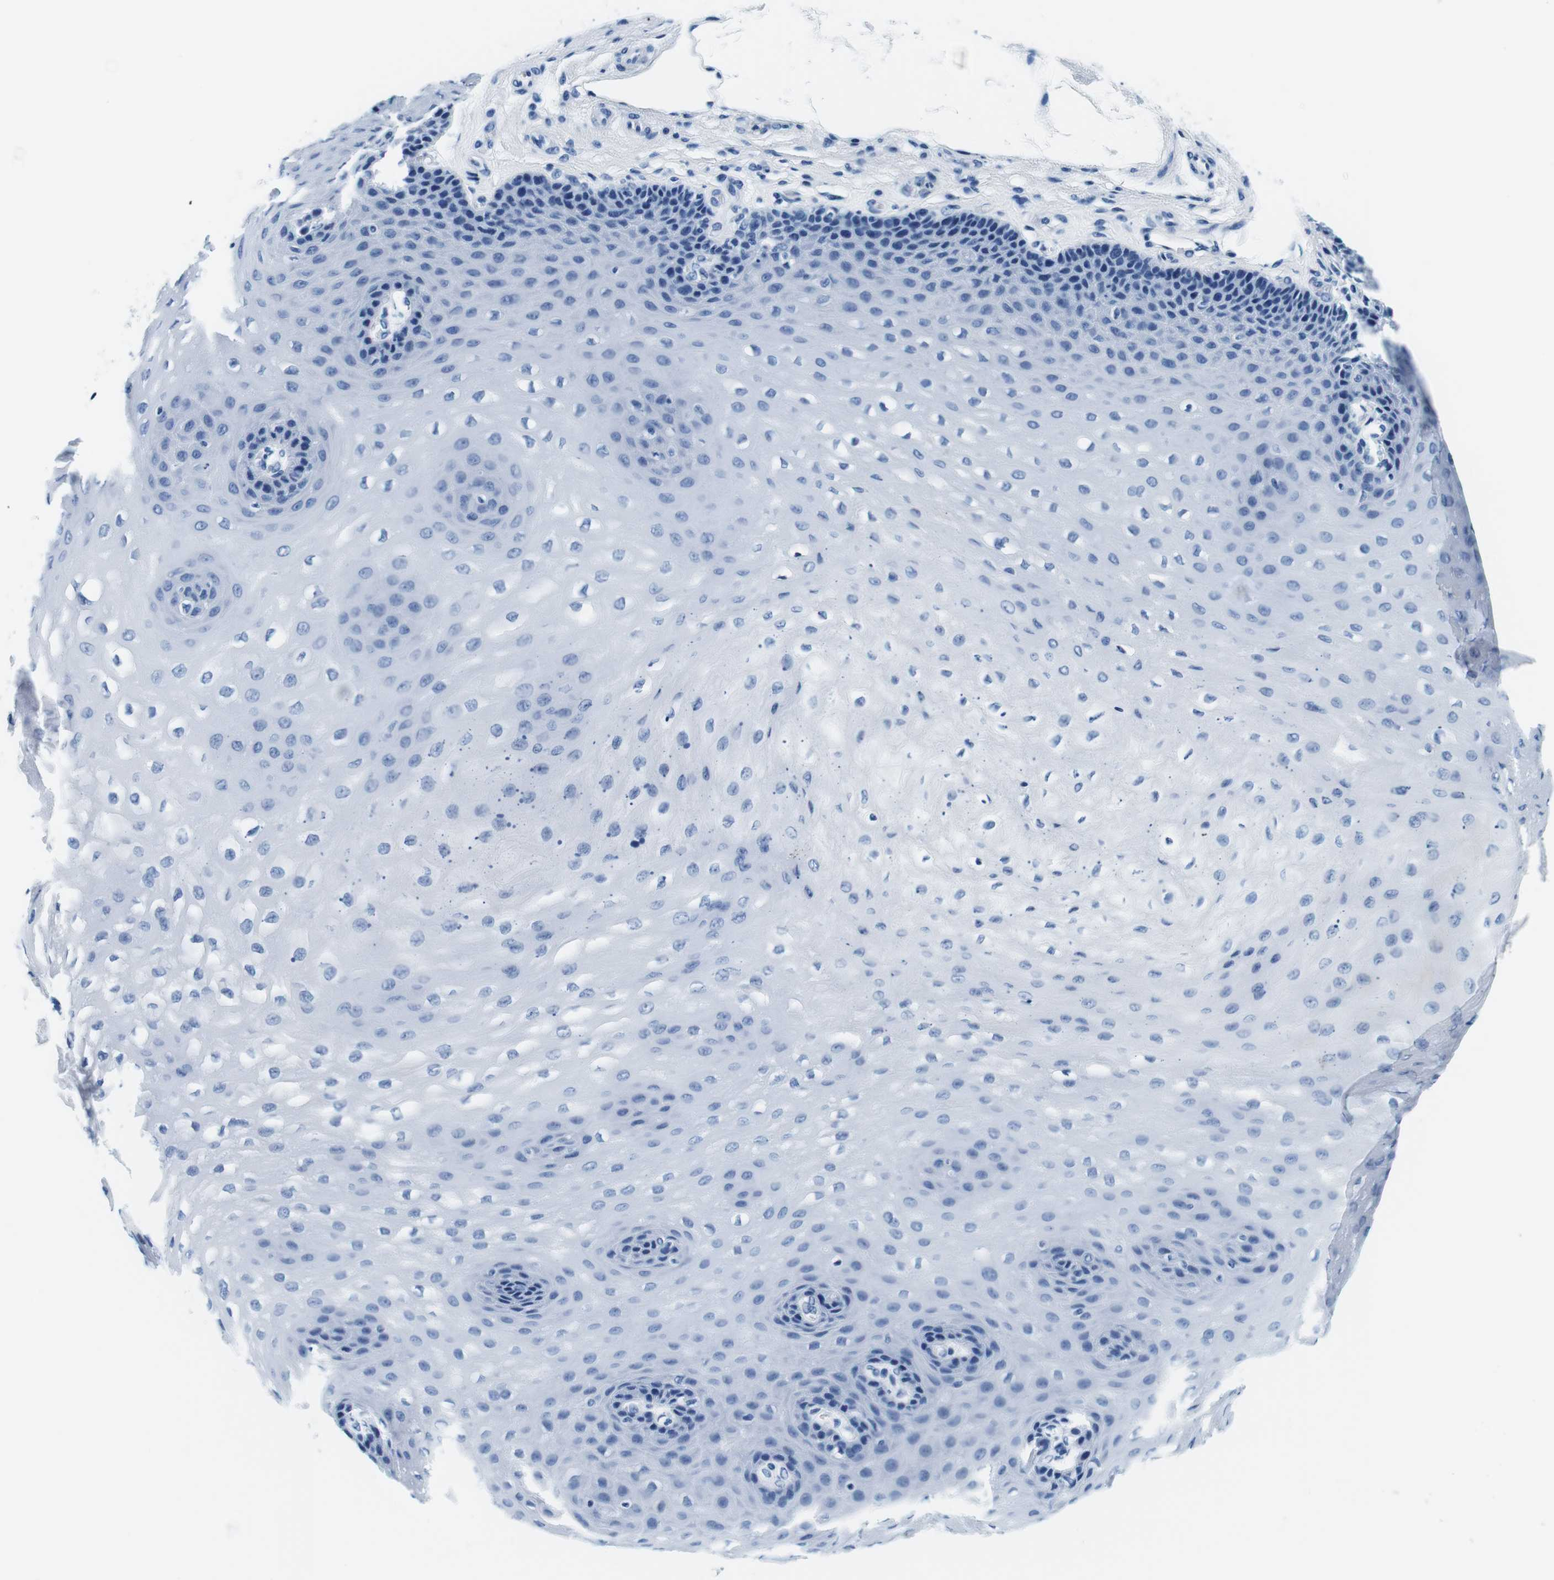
{"staining": {"intensity": "negative", "quantity": "none", "location": "none"}, "tissue": "esophagus", "cell_type": "Squamous epithelial cells", "image_type": "normal", "snomed": [{"axis": "morphology", "description": "Normal tissue, NOS"}, {"axis": "topography", "description": "Esophagus"}], "caption": "High magnification brightfield microscopy of normal esophagus stained with DAB (brown) and counterstained with hematoxylin (blue): squamous epithelial cells show no significant staining.", "gene": "ELANE", "patient": {"sex": "female", "age": 72}}